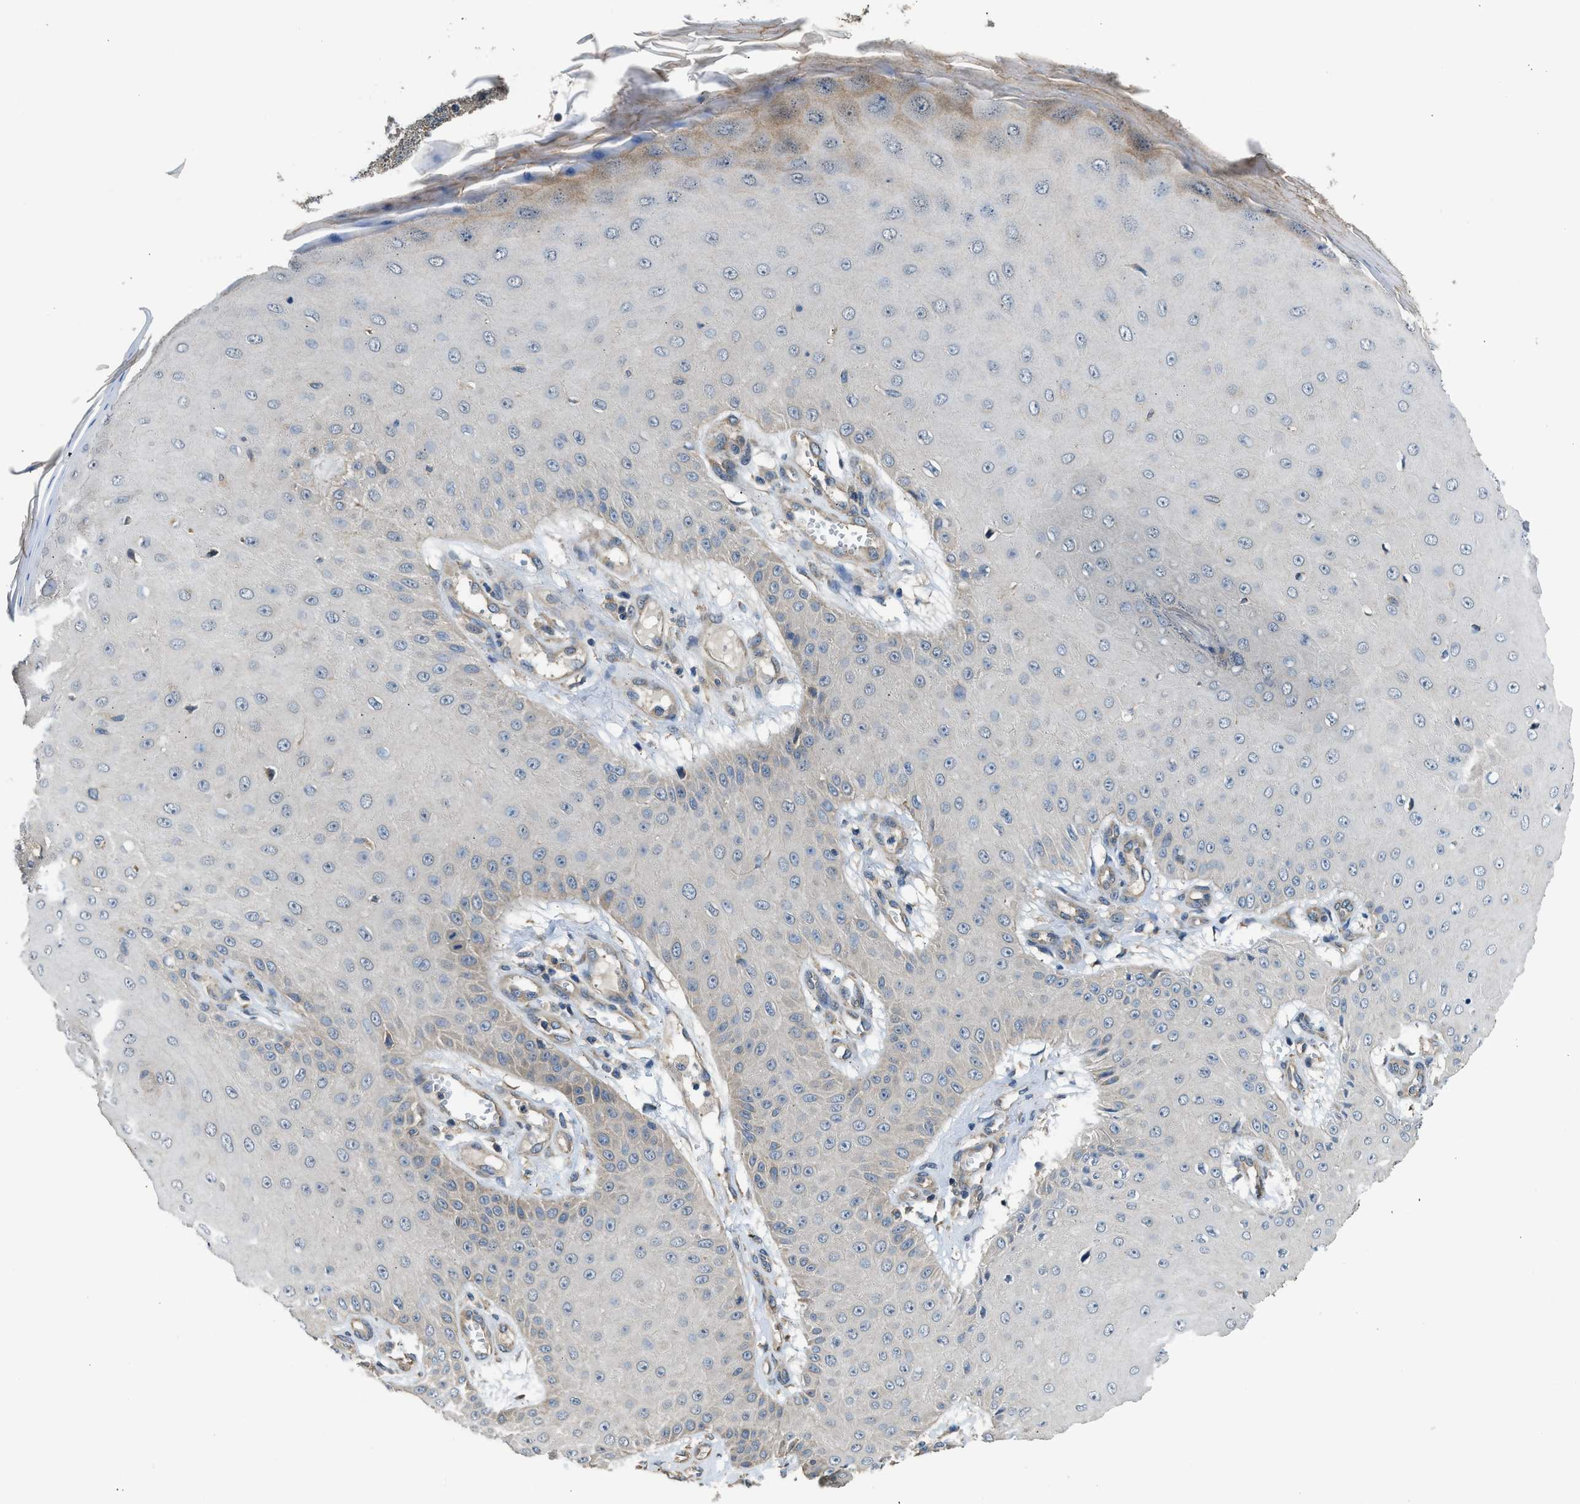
{"staining": {"intensity": "weak", "quantity": "<25%", "location": "cytoplasmic/membranous"}, "tissue": "skin cancer", "cell_type": "Tumor cells", "image_type": "cancer", "snomed": [{"axis": "morphology", "description": "Squamous cell carcinoma, NOS"}, {"axis": "topography", "description": "Skin"}], "caption": "DAB (3,3'-diaminobenzidine) immunohistochemical staining of skin cancer (squamous cell carcinoma) displays no significant positivity in tumor cells.", "gene": "IL3RA", "patient": {"sex": "male", "age": 74}}